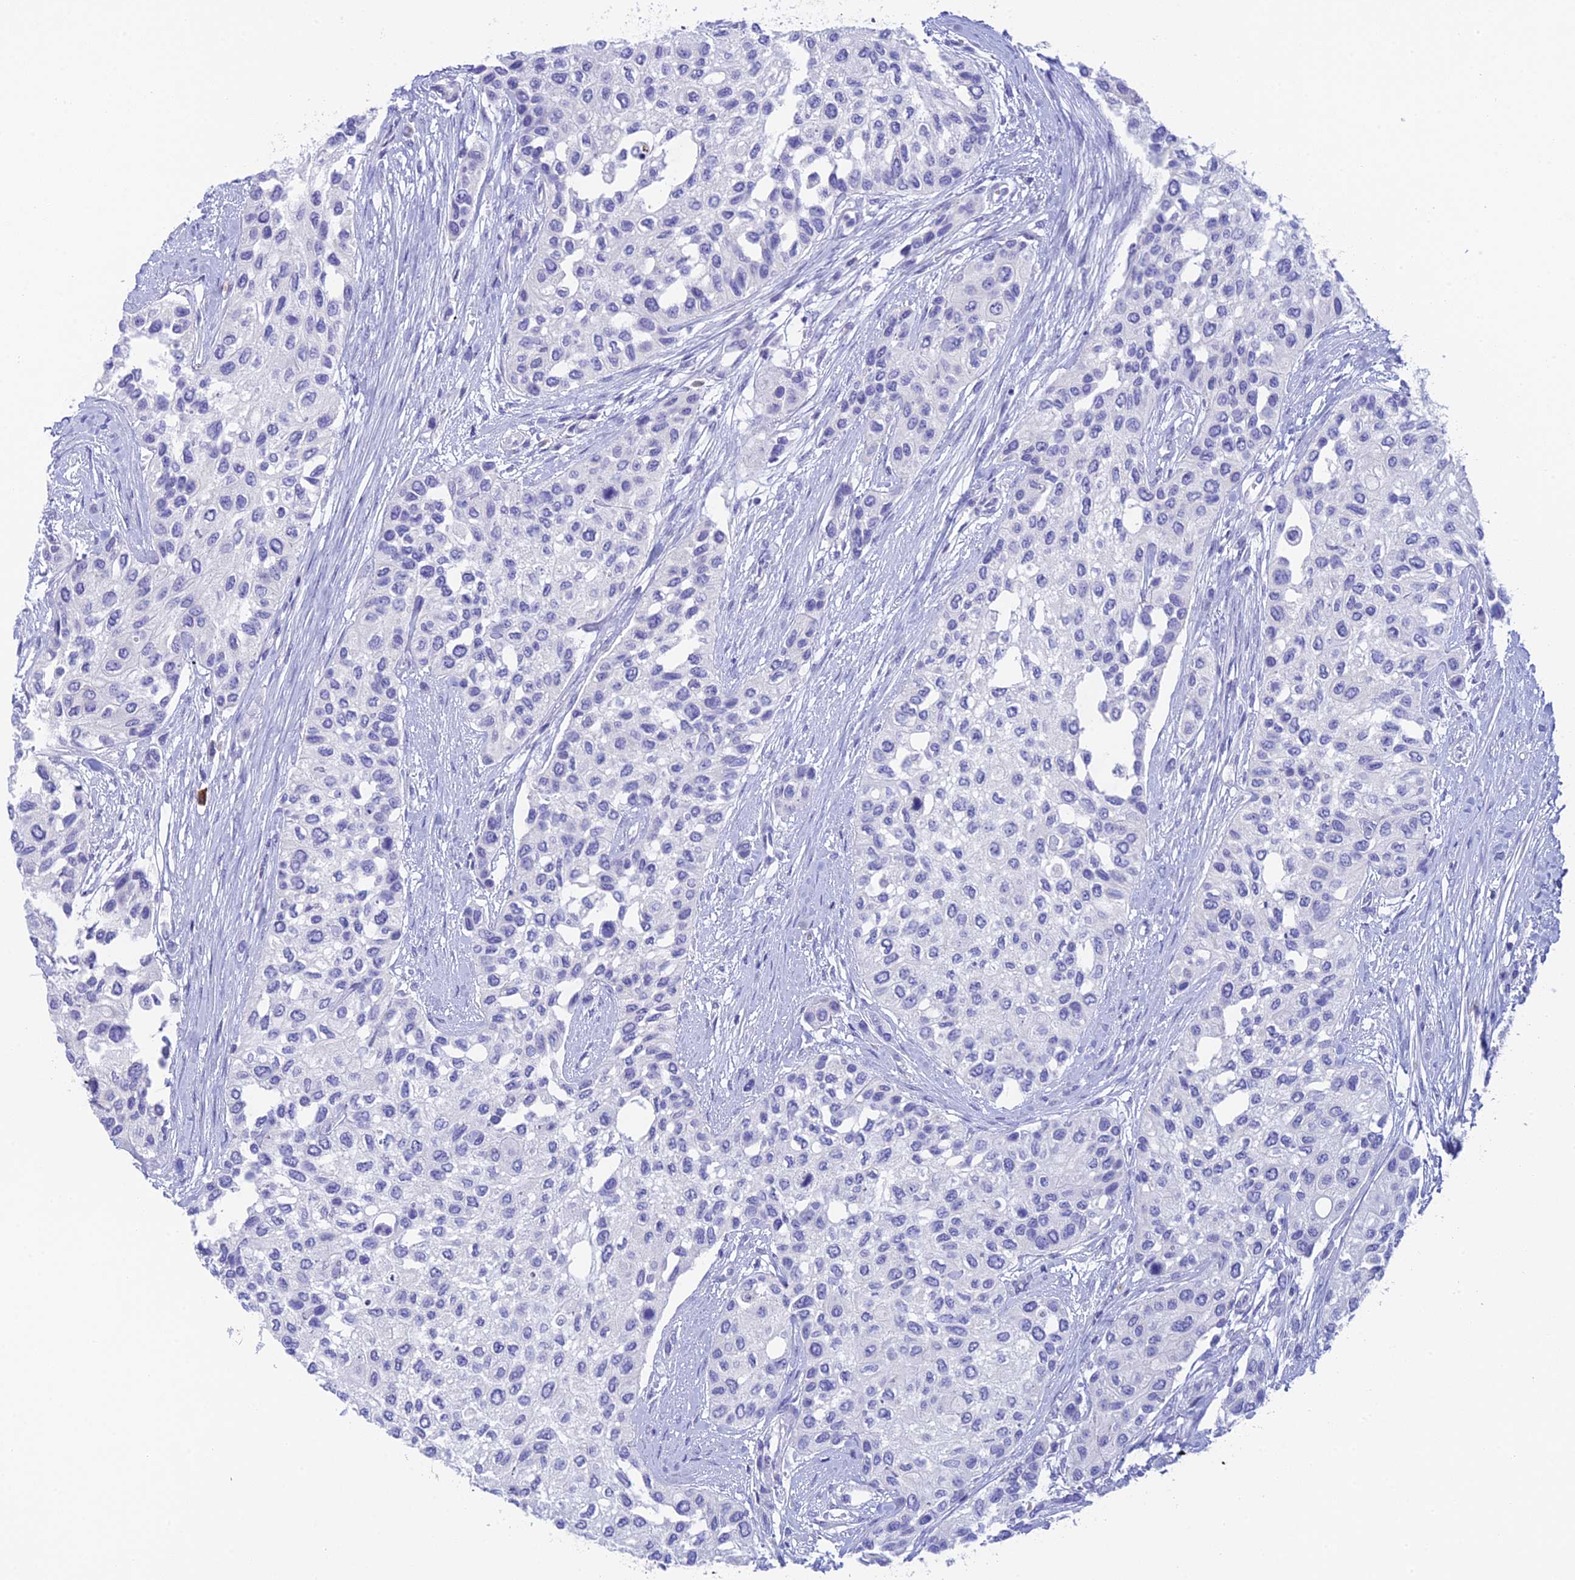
{"staining": {"intensity": "negative", "quantity": "none", "location": "none"}, "tissue": "urothelial cancer", "cell_type": "Tumor cells", "image_type": "cancer", "snomed": [{"axis": "morphology", "description": "Normal tissue, NOS"}, {"axis": "morphology", "description": "Urothelial carcinoma, High grade"}, {"axis": "topography", "description": "Vascular tissue"}, {"axis": "topography", "description": "Urinary bladder"}], "caption": "A high-resolution micrograph shows immunohistochemistry (IHC) staining of urothelial cancer, which demonstrates no significant positivity in tumor cells.", "gene": "C12orf29", "patient": {"sex": "female", "age": 56}}